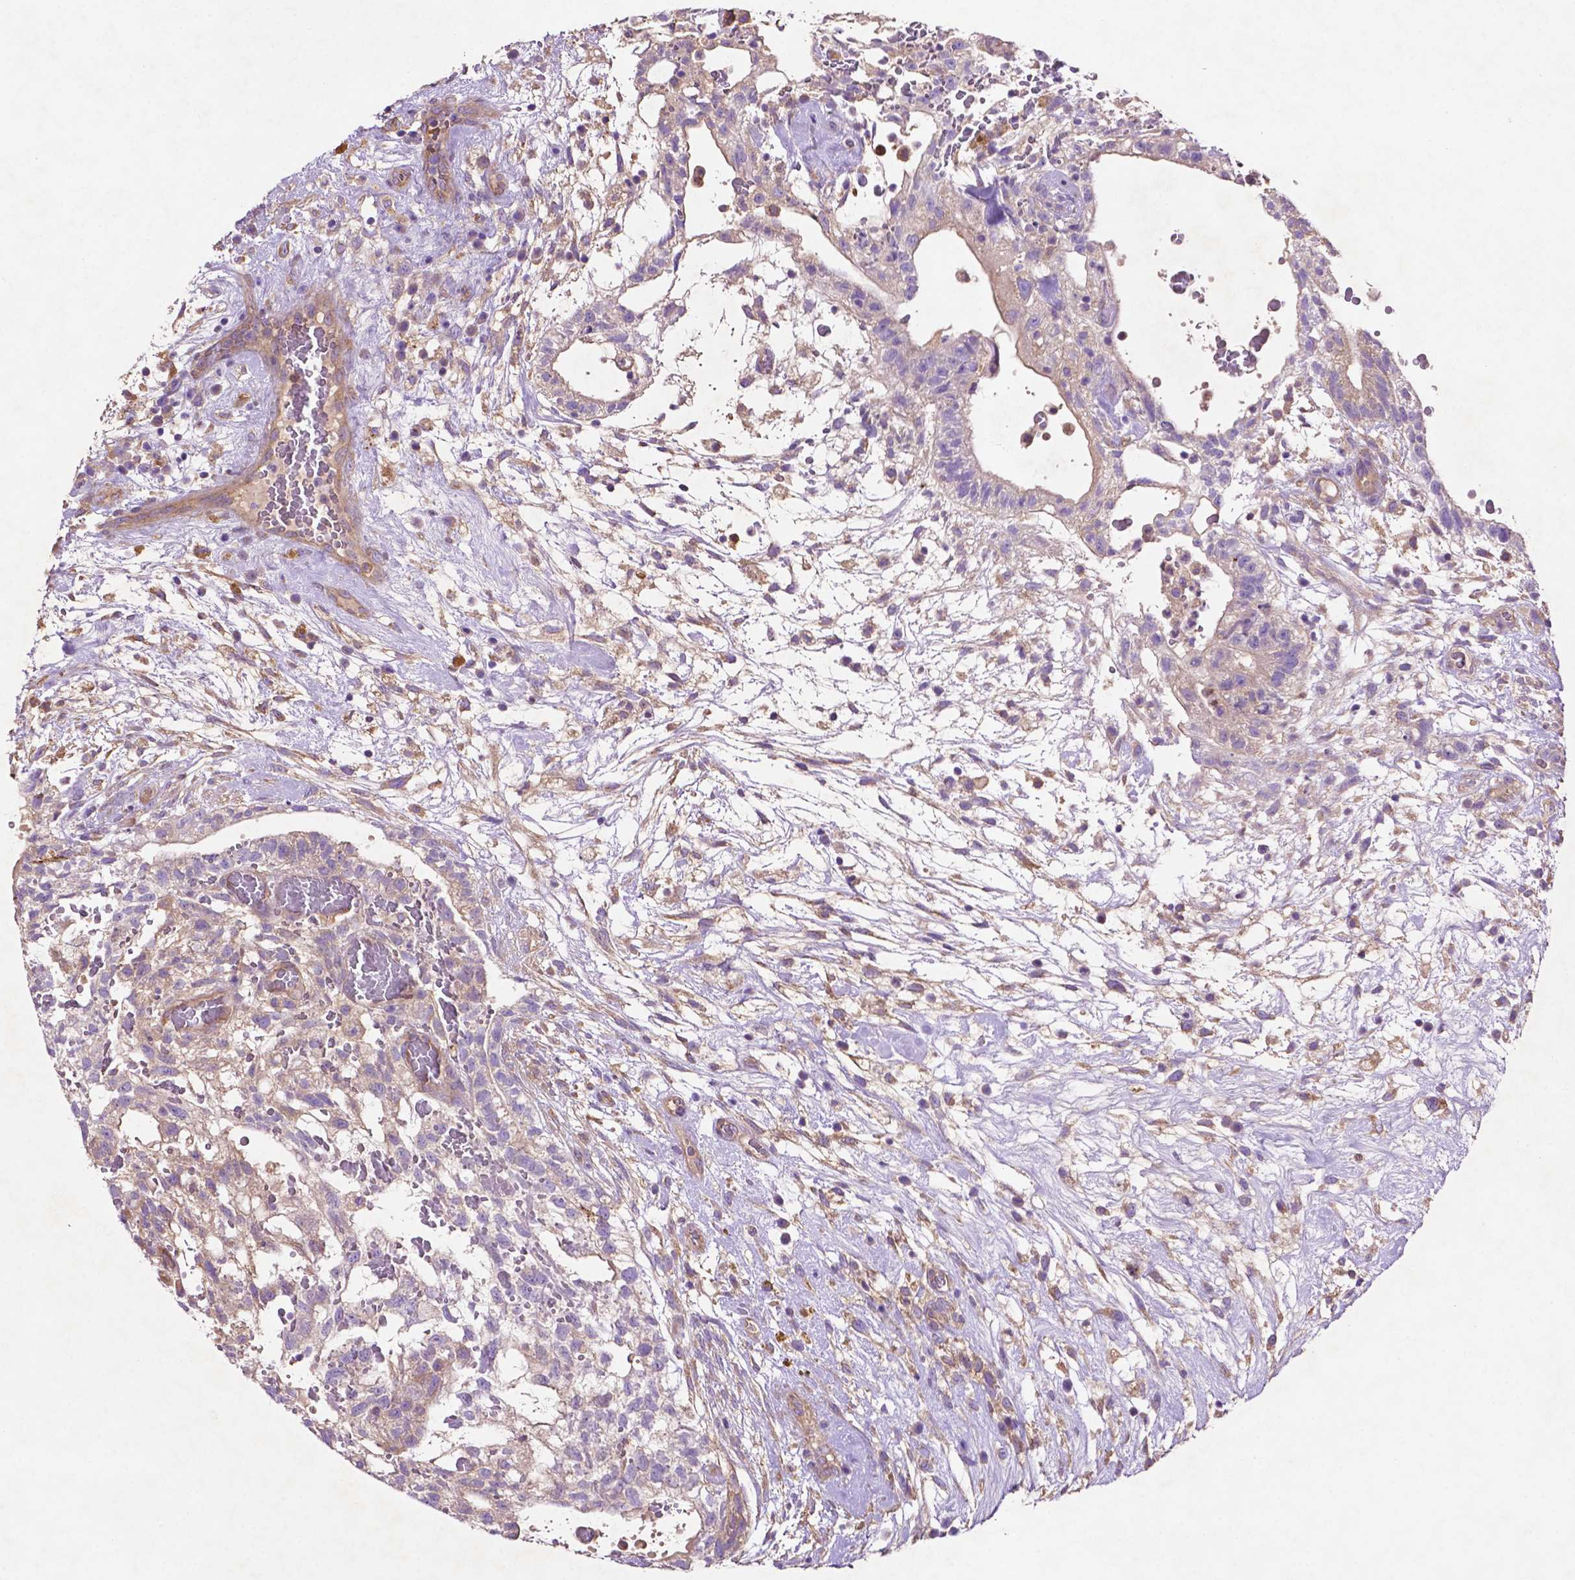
{"staining": {"intensity": "weak", "quantity": "<25%", "location": "cytoplasmic/membranous"}, "tissue": "testis cancer", "cell_type": "Tumor cells", "image_type": "cancer", "snomed": [{"axis": "morphology", "description": "Normal tissue, NOS"}, {"axis": "morphology", "description": "Carcinoma, Embryonal, NOS"}, {"axis": "topography", "description": "Testis"}], "caption": "Micrograph shows no protein staining in tumor cells of embryonal carcinoma (testis) tissue.", "gene": "GDPD5", "patient": {"sex": "male", "age": 32}}